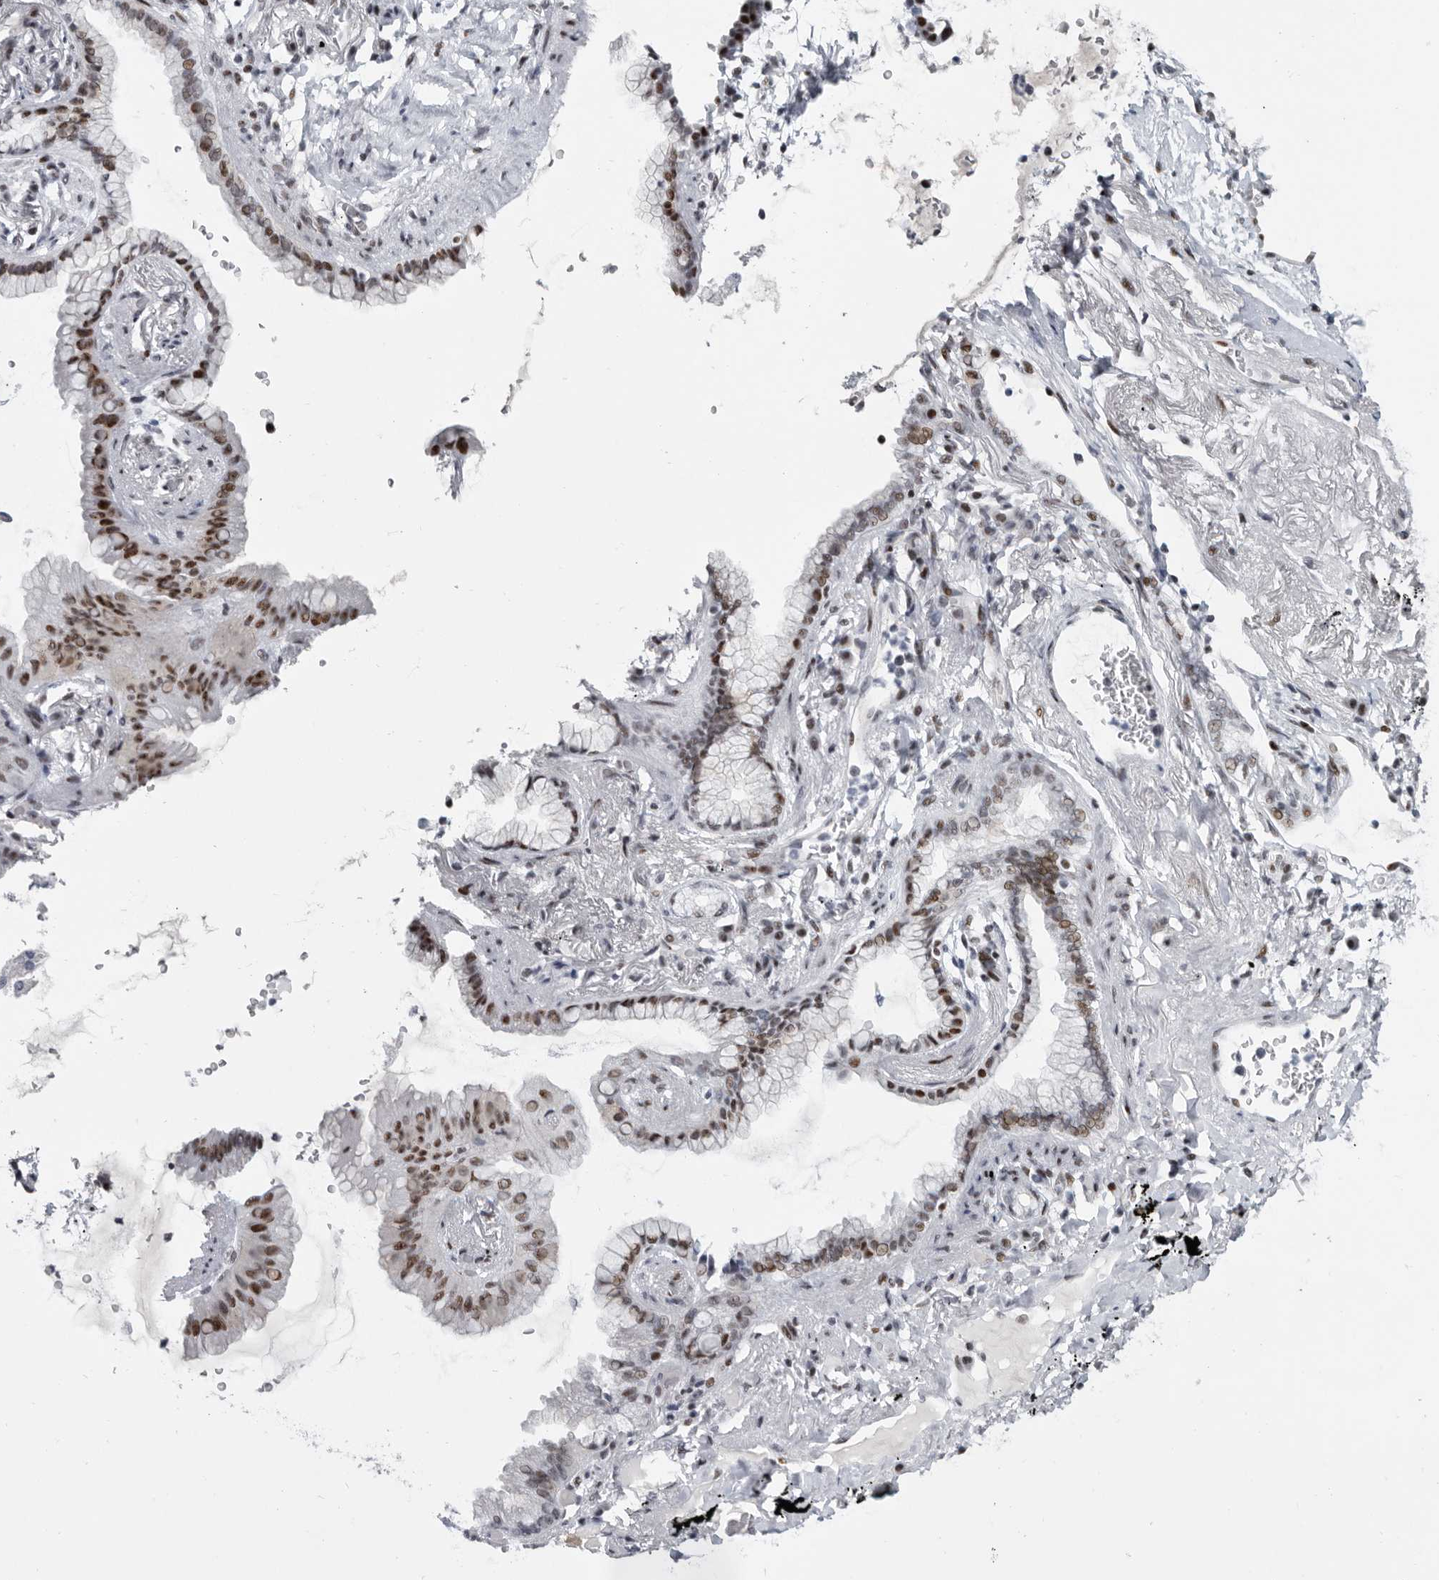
{"staining": {"intensity": "moderate", "quantity": ">75%", "location": "nuclear"}, "tissue": "lung cancer", "cell_type": "Tumor cells", "image_type": "cancer", "snomed": [{"axis": "morphology", "description": "Adenocarcinoma, NOS"}, {"axis": "topography", "description": "Lung"}], "caption": "An IHC image of neoplastic tissue is shown. Protein staining in brown shows moderate nuclear positivity in lung cancer (adenocarcinoma) within tumor cells.", "gene": "WRAP73", "patient": {"sex": "female", "age": 70}}